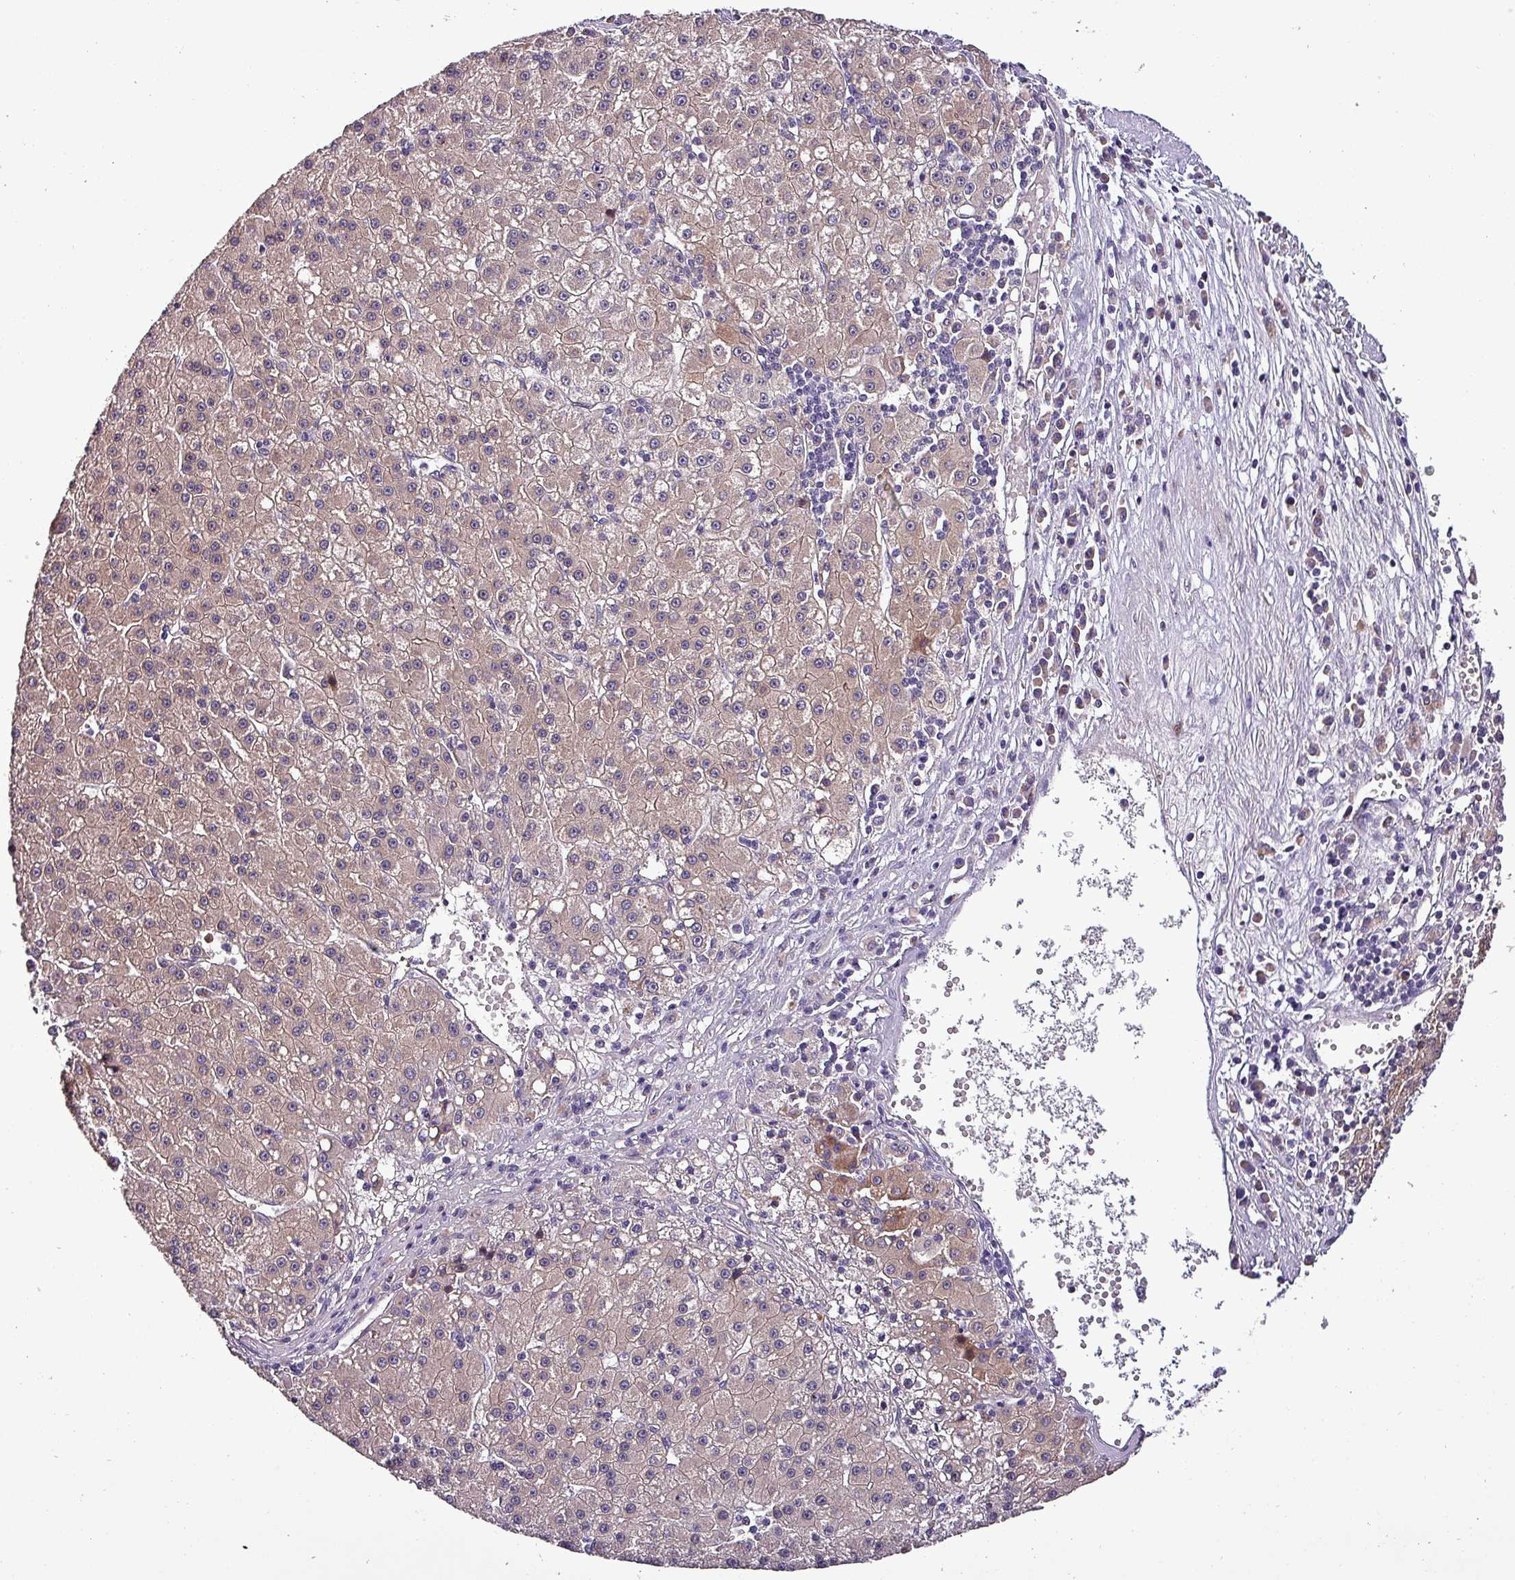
{"staining": {"intensity": "weak", "quantity": "<25%", "location": "cytoplasmic/membranous"}, "tissue": "liver cancer", "cell_type": "Tumor cells", "image_type": "cancer", "snomed": [{"axis": "morphology", "description": "Carcinoma, Hepatocellular, NOS"}, {"axis": "topography", "description": "Liver"}], "caption": "This is a micrograph of IHC staining of liver hepatocellular carcinoma, which shows no positivity in tumor cells. Nuclei are stained in blue.", "gene": "GRAPL", "patient": {"sex": "male", "age": 76}}